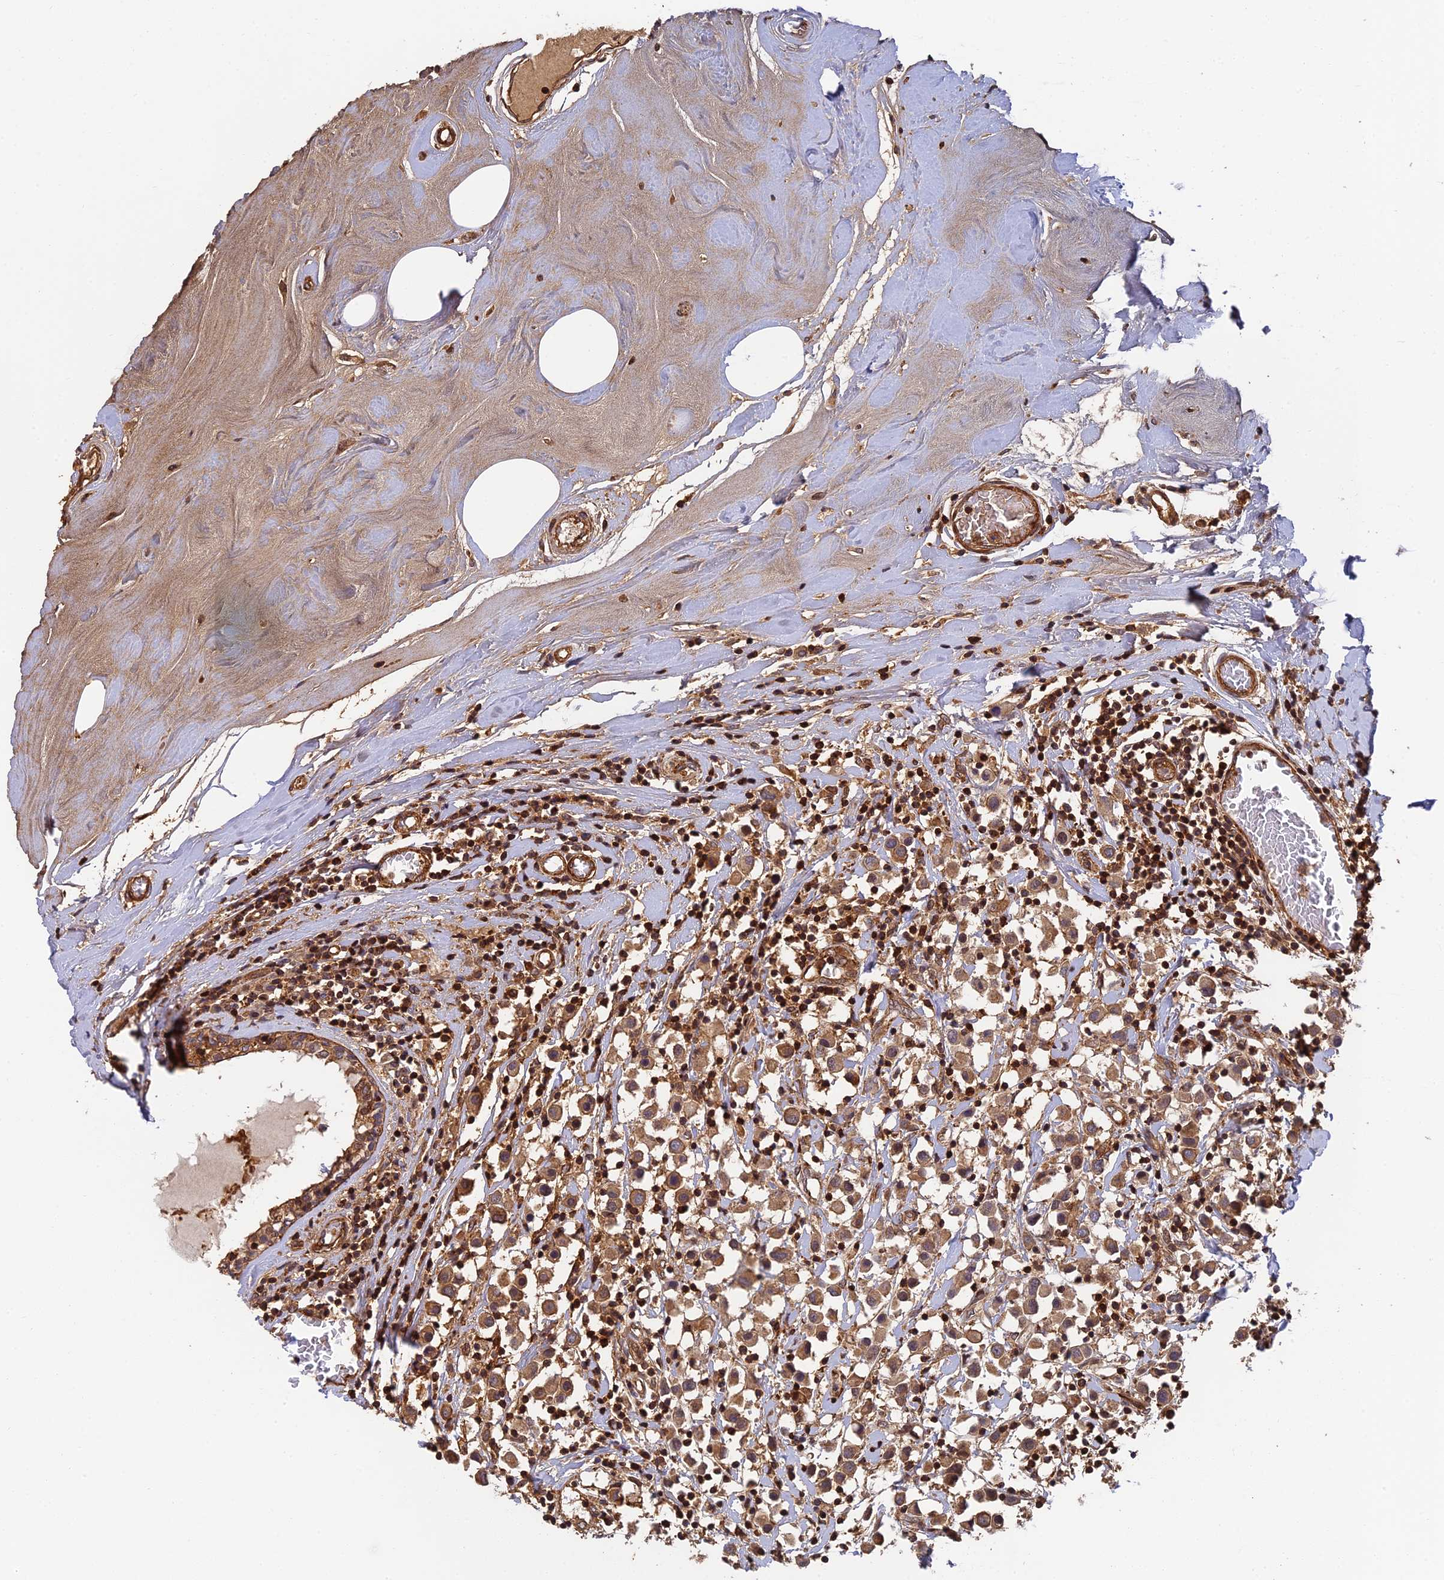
{"staining": {"intensity": "moderate", "quantity": ">75%", "location": "cytoplasmic/membranous"}, "tissue": "breast cancer", "cell_type": "Tumor cells", "image_type": "cancer", "snomed": [{"axis": "morphology", "description": "Duct carcinoma"}, {"axis": "topography", "description": "Breast"}], "caption": "Brown immunohistochemical staining in breast cancer (intraductal carcinoma) exhibits moderate cytoplasmic/membranous expression in about >75% of tumor cells.", "gene": "OSBPL1A", "patient": {"sex": "female", "age": 61}}